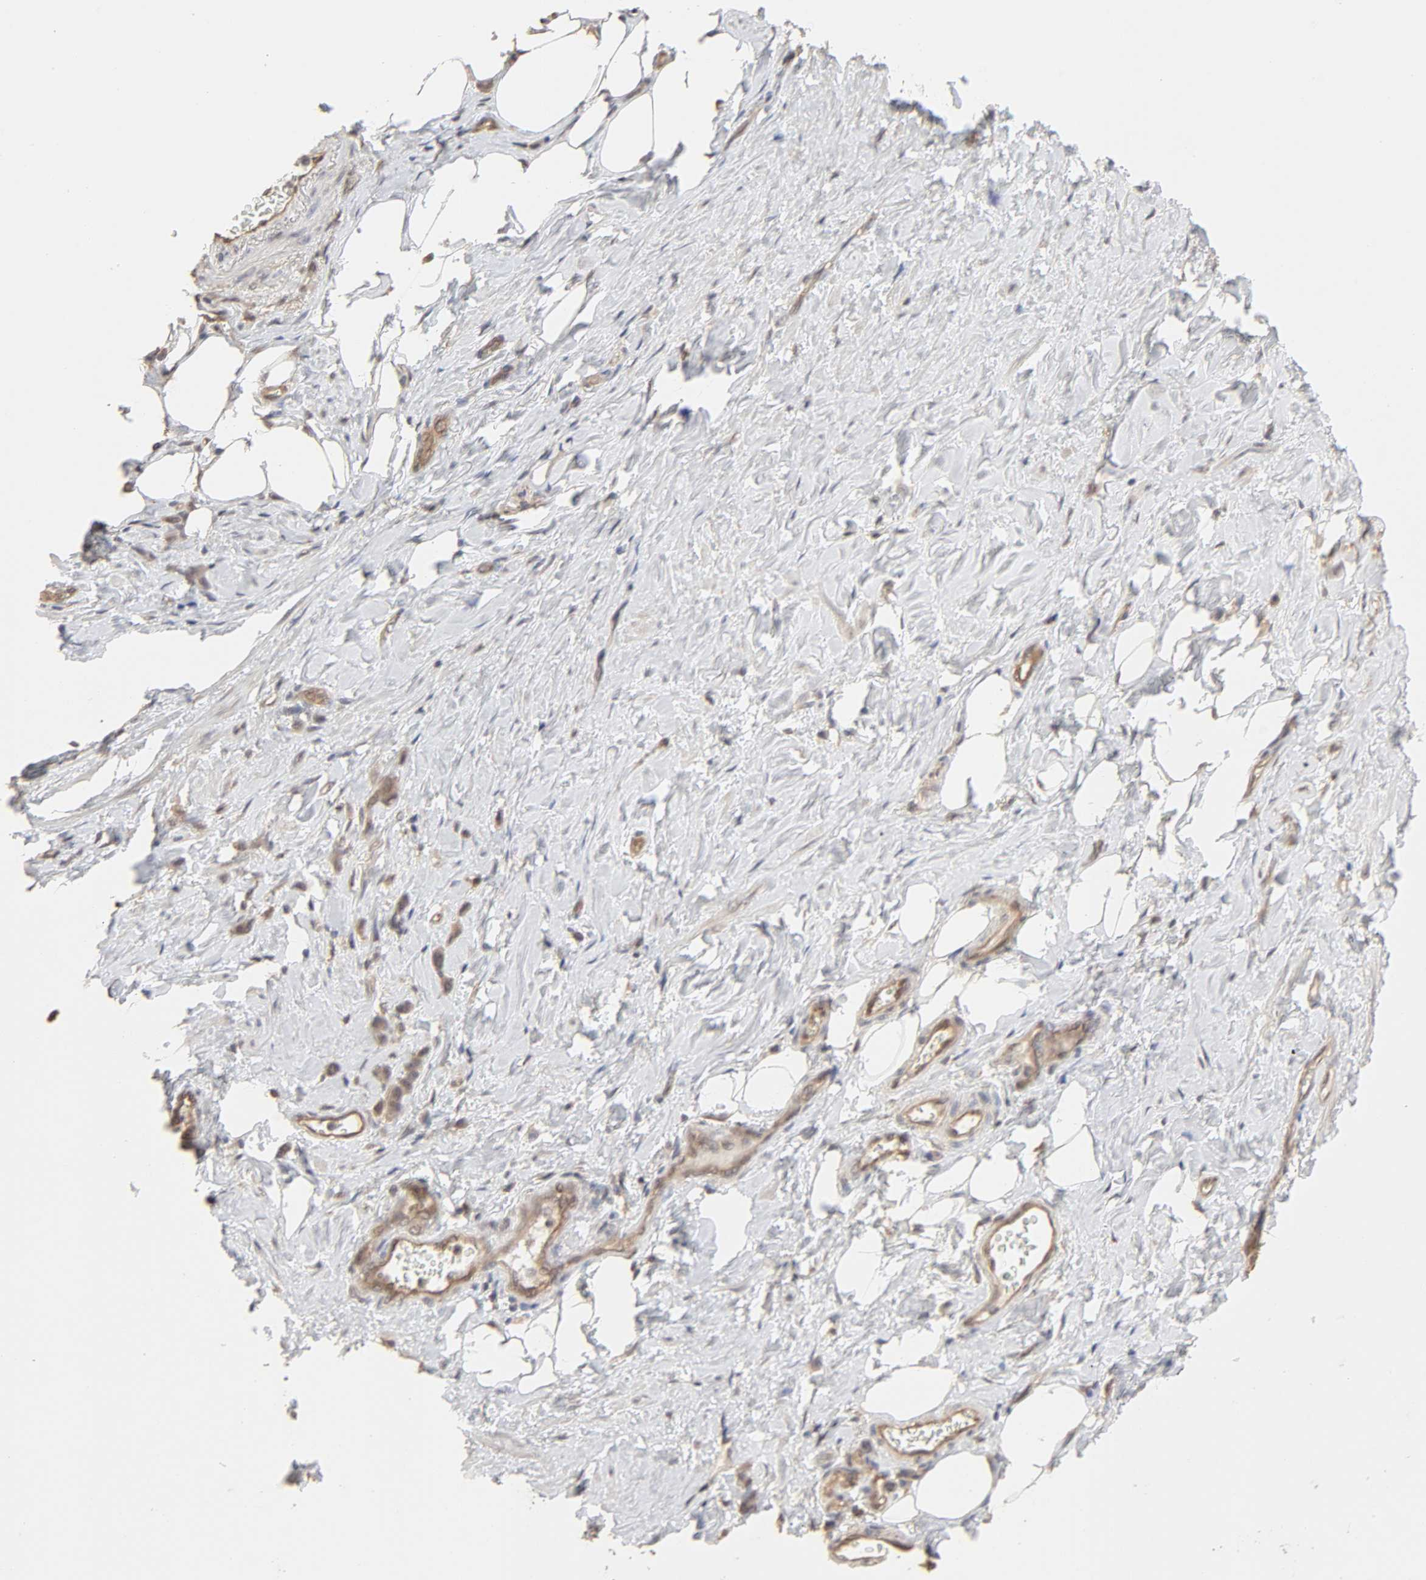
{"staining": {"intensity": "moderate", "quantity": "25%-75%", "location": "cytoplasmic/membranous"}, "tissue": "stomach cancer", "cell_type": "Tumor cells", "image_type": "cancer", "snomed": [{"axis": "morphology", "description": "Adenocarcinoma, NOS"}, {"axis": "topography", "description": "Stomach"}], "caption": "Stomach cancer stained for a protein reveals moderate cytoplasmic/membranous positivity in tumor cells.", "gene": "MAPK1", "patient": {"sex": "male", "age": 82}}